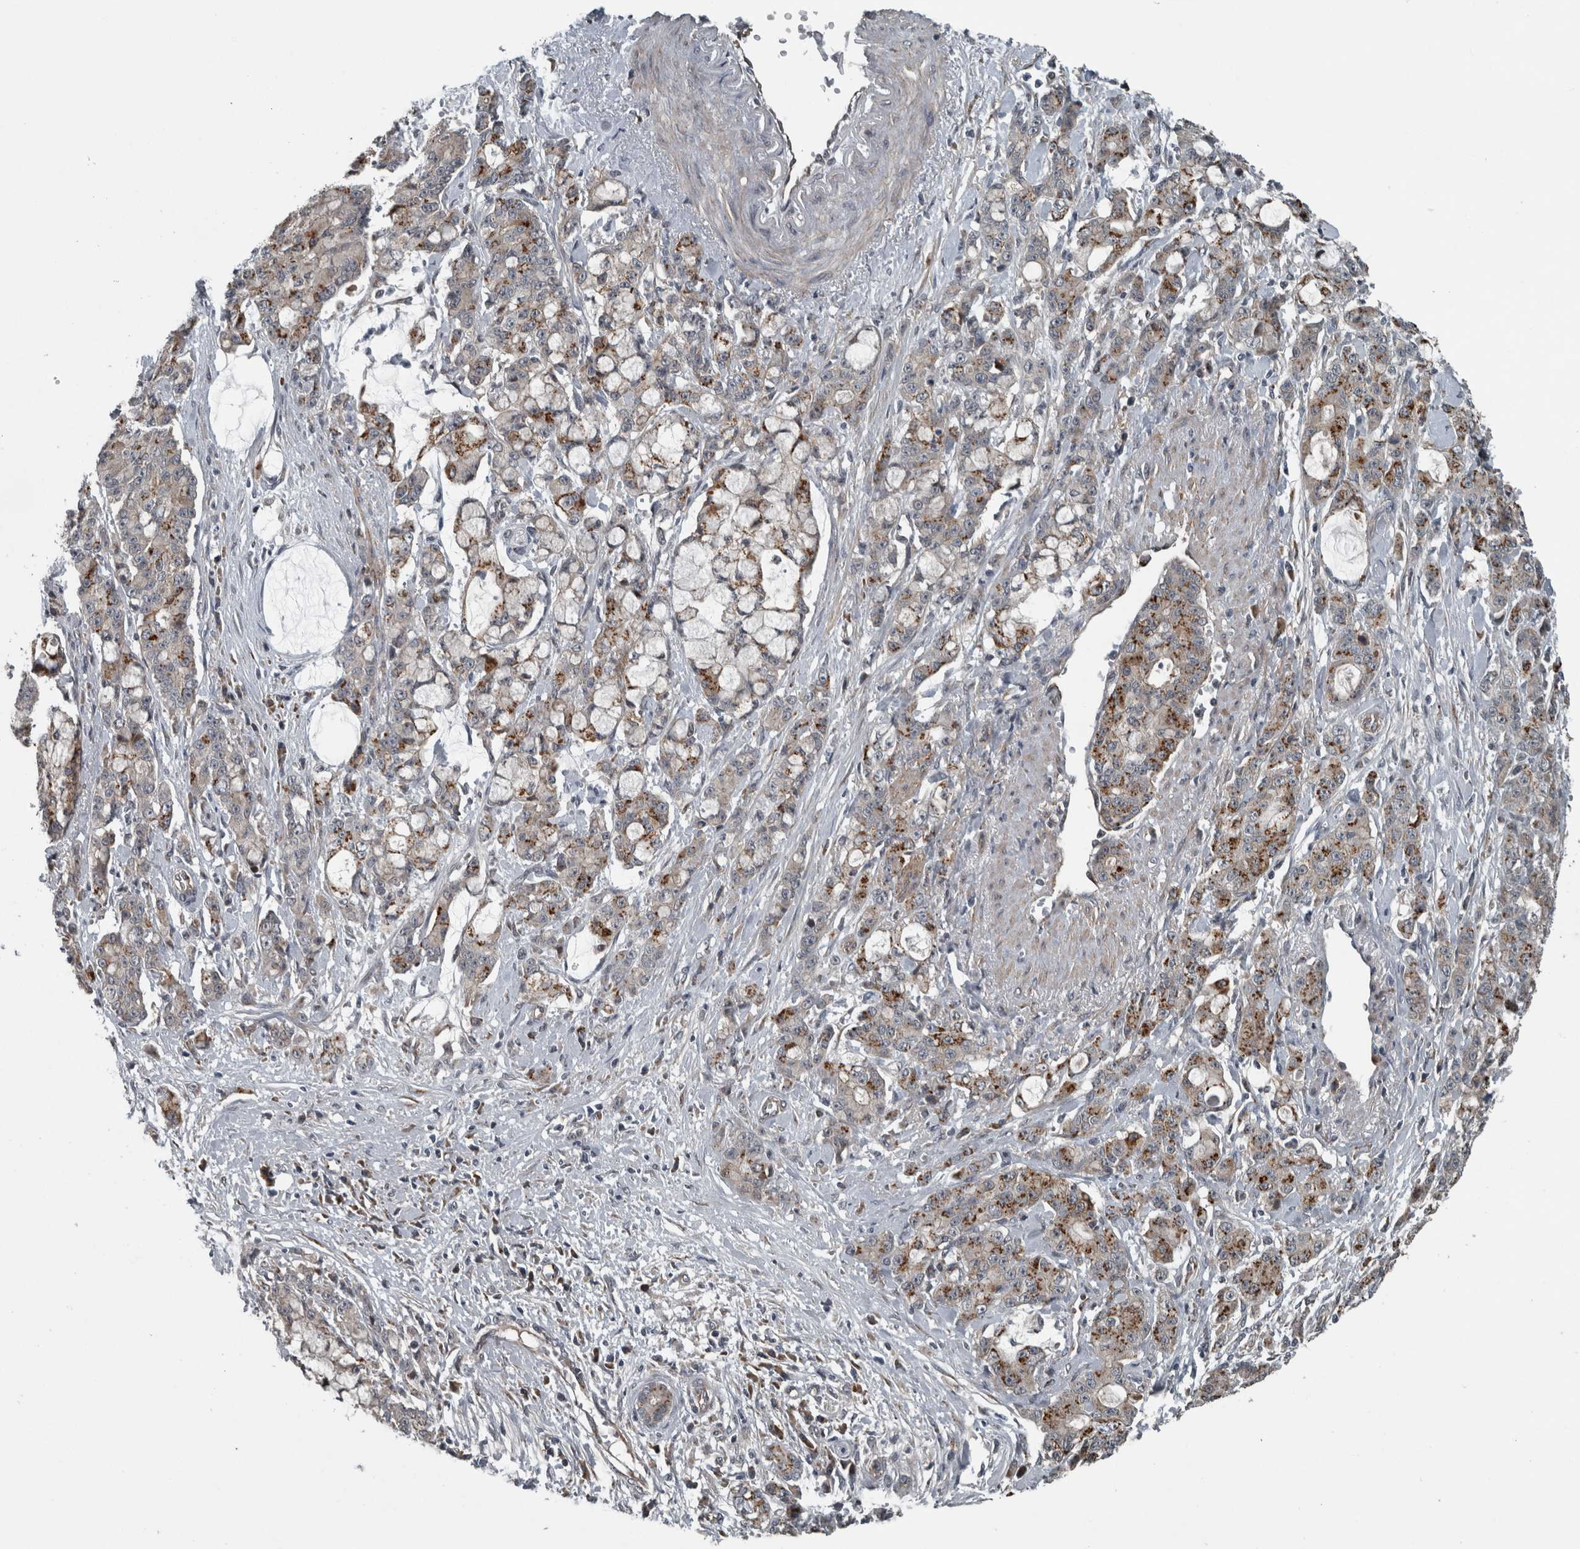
{"staining": {"intensity": "moderate", "quantity": ">75%", "location": "cytoplasmic/membranous"}, "tissue": "pancreatic cancer", "cell_type": "Tumor cells", "image_type": "cancer", "snomed": [{"axis": "morphology", "description": "Adenocarcinoma, NOS"}, {"axis": "topography", "description": "Pancreas"}], "caption": "Adenocarcinoma (pancreatic) stained for a protein (brown) demonstrates moderate cytoplasmic/membranous positive positivity in about >75% of tumor cells.", "gene": "ZNF345", "patient": {"sex": "female", "age": 73}}